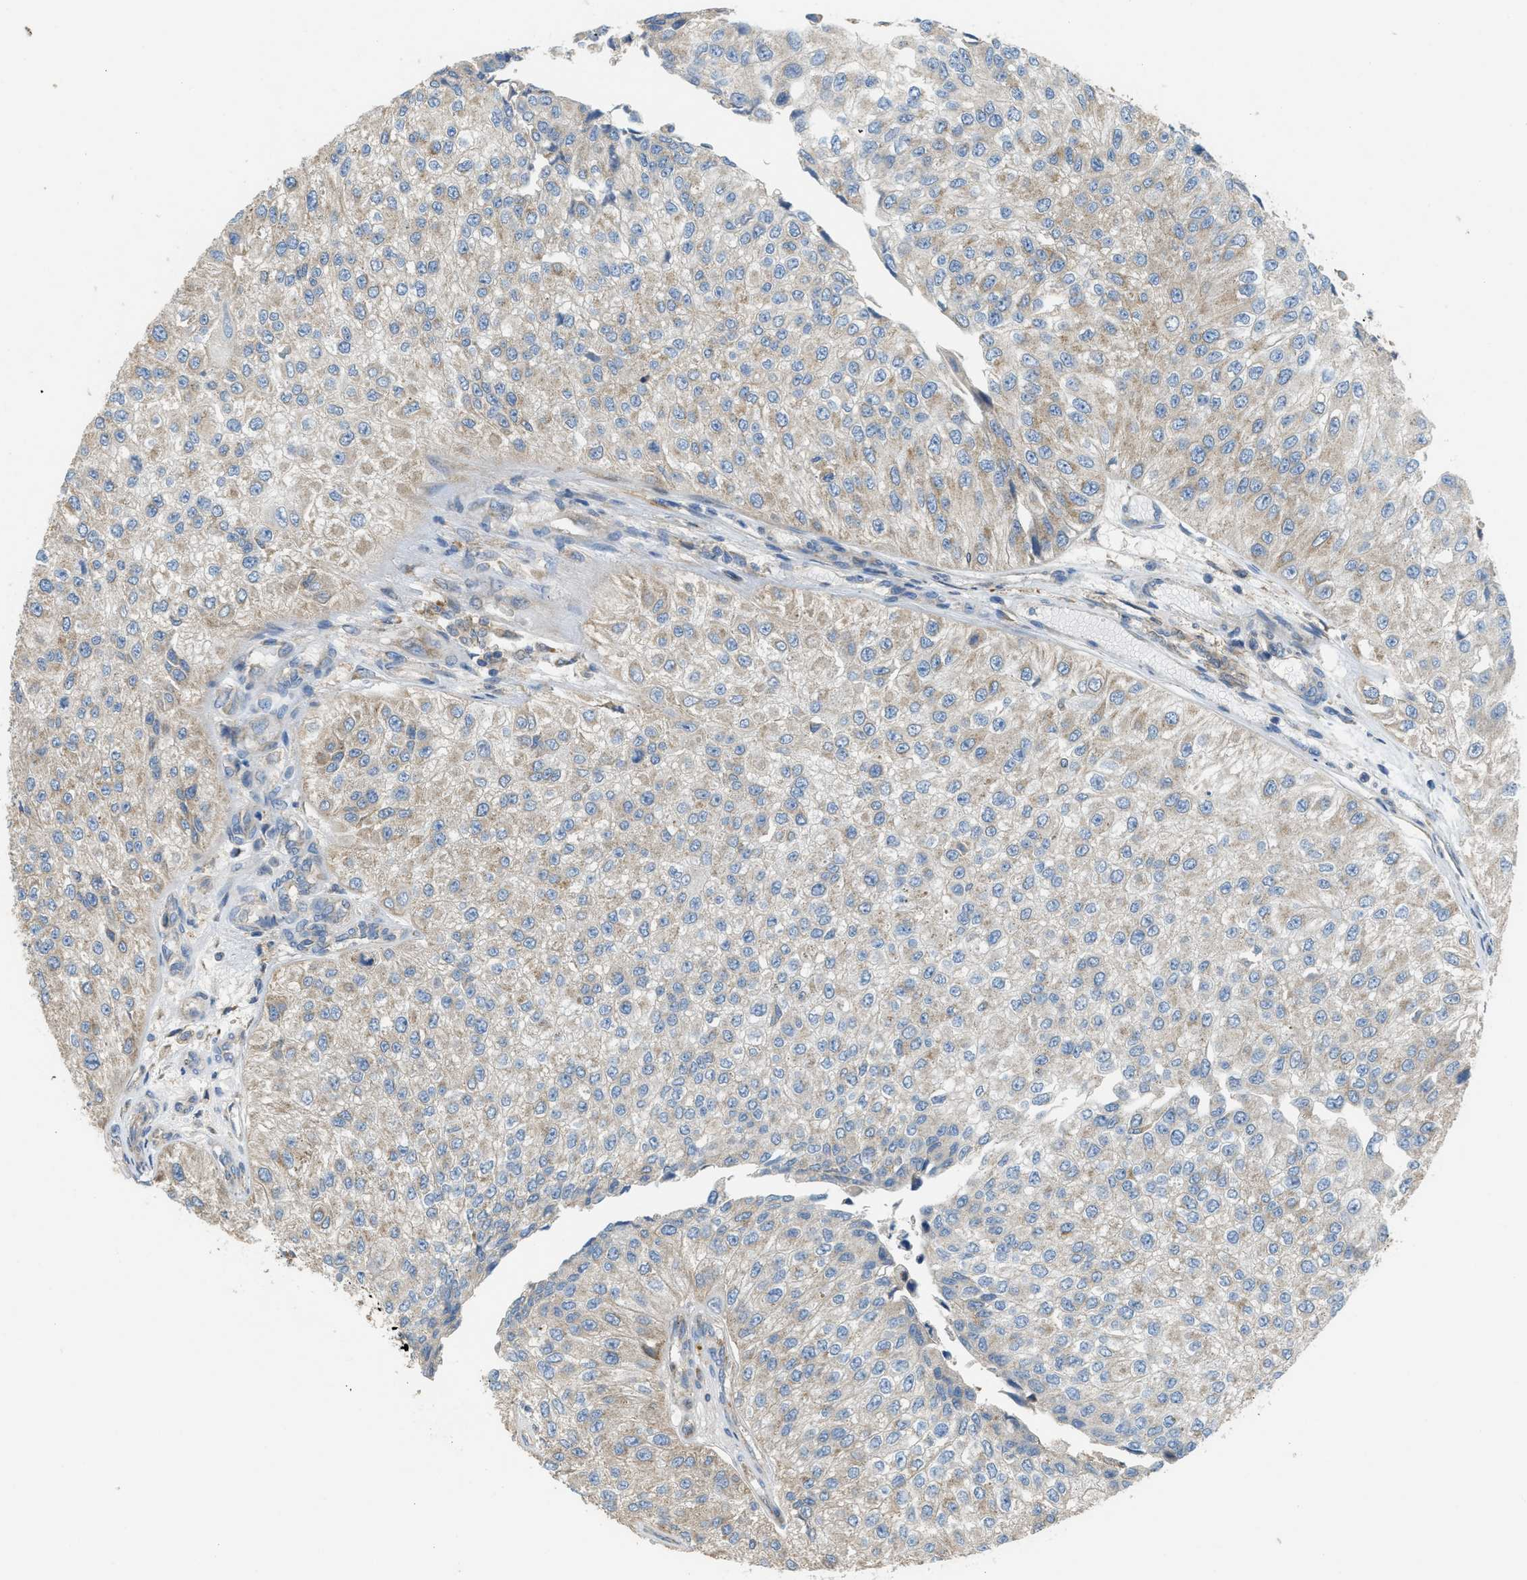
{"staining": {"intensity": "weak", "quantity": "25%-75%", "location": "cytoplasmic/membranous"}, "tissue": "urothelial cancer", "cell_type": "Tumor cells", "image_type": "cancer", "snomed": [{"axis": "morphology", "description": "Urothelial carcinoma, High grade"}, {"axis": "topography", "description": "Kidney"}, {"axis": "topography", "description": "Urinary bladder"}], "caption": "Urothelial cancer tissue exhibits weak cytoplasmic/membranous positivity in about 25%-75% of tumor cells, visualized by immunohistochemistry. The protein is stained brown, and the nuclei are stained in blue (DAB (3,3'-diaminobenzidine) IHC with brightfield microscopy, high magnification).", "gene": "TMEM68", "patient": {"sex": "male", "age": 77}}